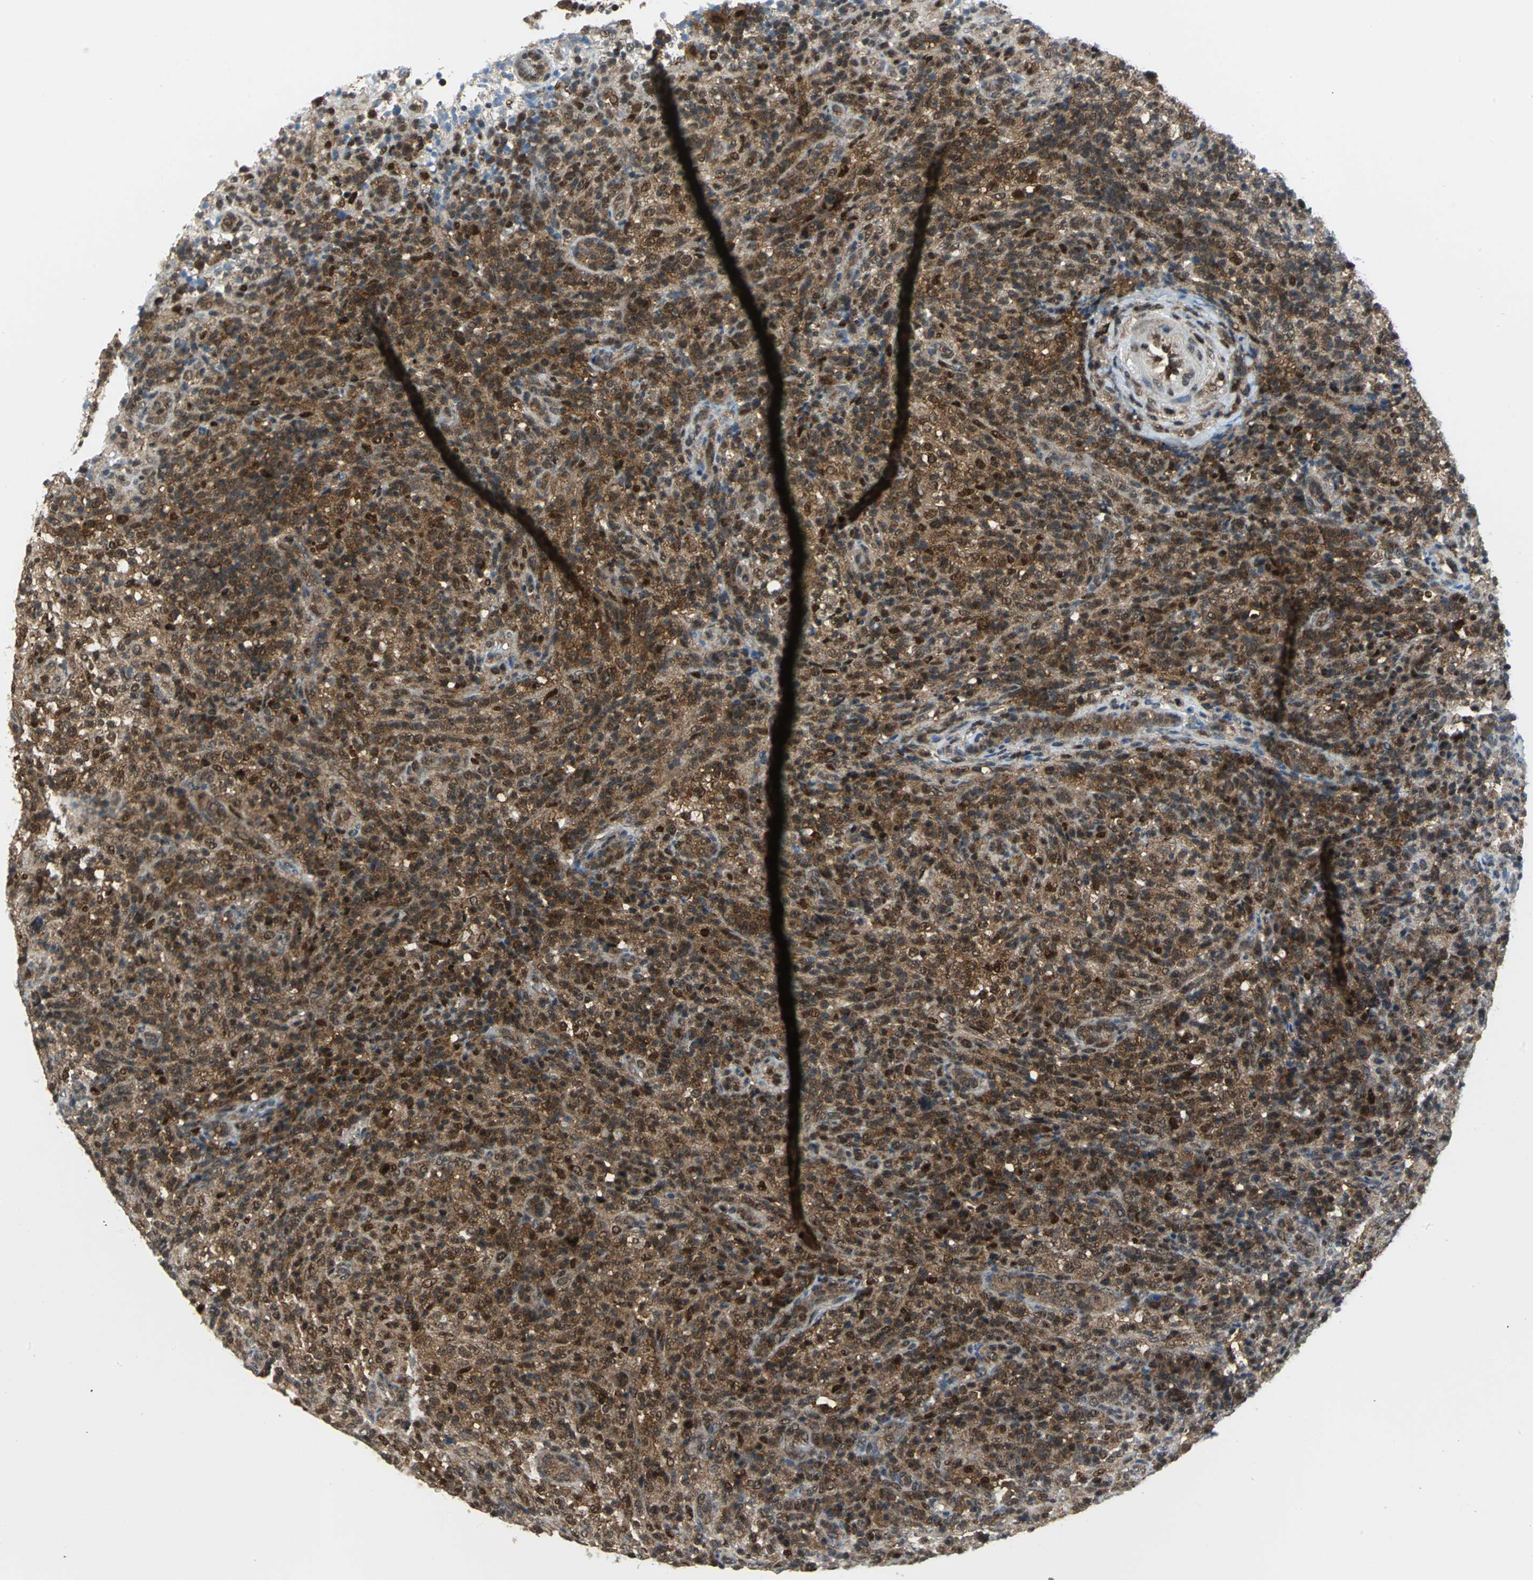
{"staining": {"intensity": "moderate", "quantity": "25%-75%", "location": "cytoplasmic/membranous,nuclear"}, "tissue": "lymphoma", "cell_type": "Tumor cells", "image_type": "cancer", "snomed": [{"axis": "morphology", "description": "Malignant lymphoma, non-Hodgkin's type, High grade"}, {"axis": "topography", "description": "Lymph node"}], "caption": "This micrograph exhibits immunohistochemistry staining of human lymphoma, with medium moderate cytoplasmic/membranous and nuclear staining in approximately 25%-75% of tumor cells.", "gene": "PSMA4", "patient": {"sex": "female", "age": 76}}